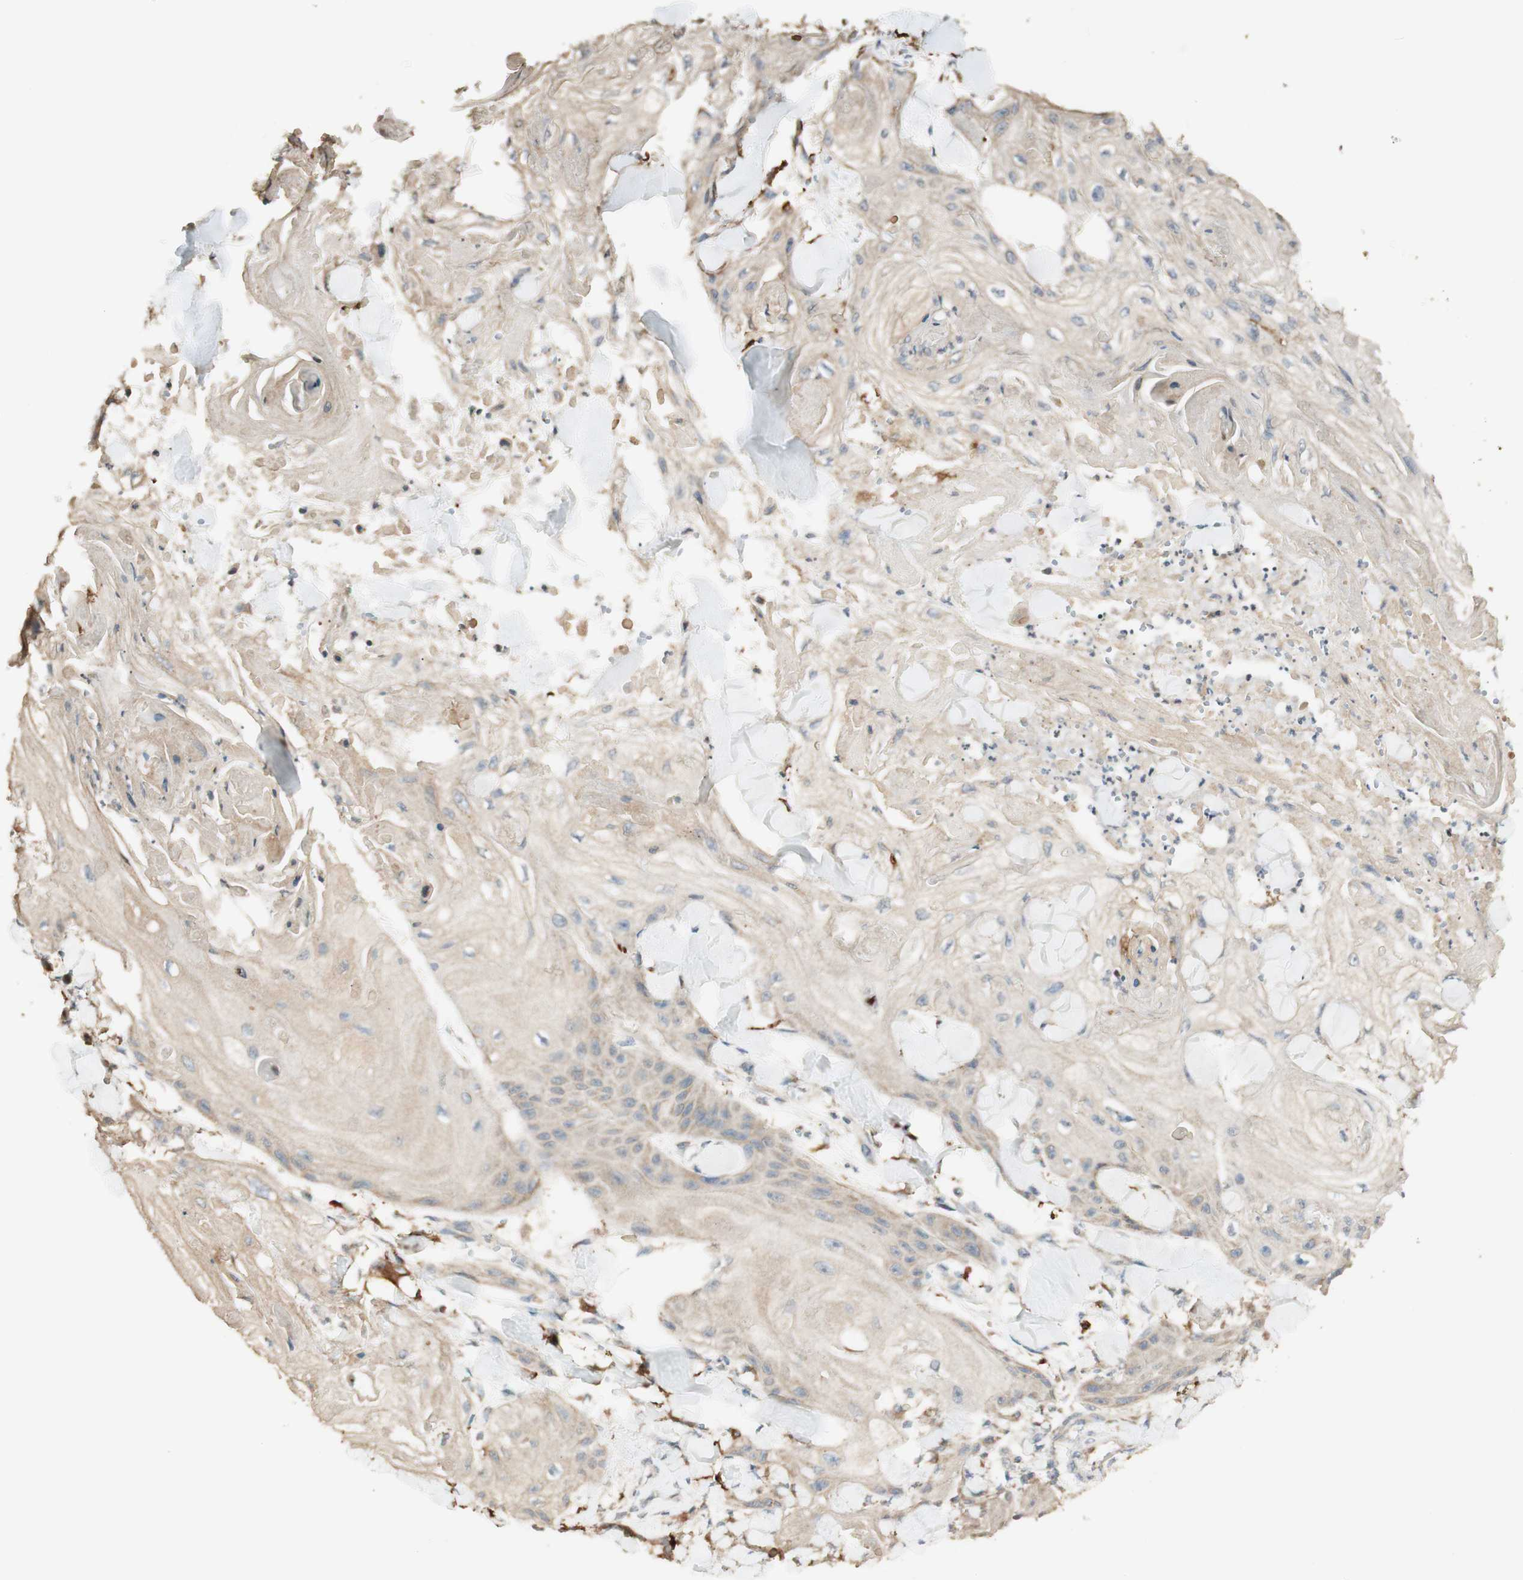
{"staining": {"intensity": "weak", "quantity": ">75%", "location": "cytoplasmic/membranous"}, "tissue": "skin cancer", "cell_type": "Tumor cells", "image_type": "cancer", "snomed": [{"axis": "morphology", "description": "Squamous cell carcinoma, NOS"}, {"axis": "topography", "description": "Skin"}], "caption": "Weak cytoplasmic/membranous positivity for a protein is appreciated in about >75% of tumor cells of skin cancer using immunohistochemistry.", "gene": "CLCN2", "patient": {"sex": "male", "age": 74}}